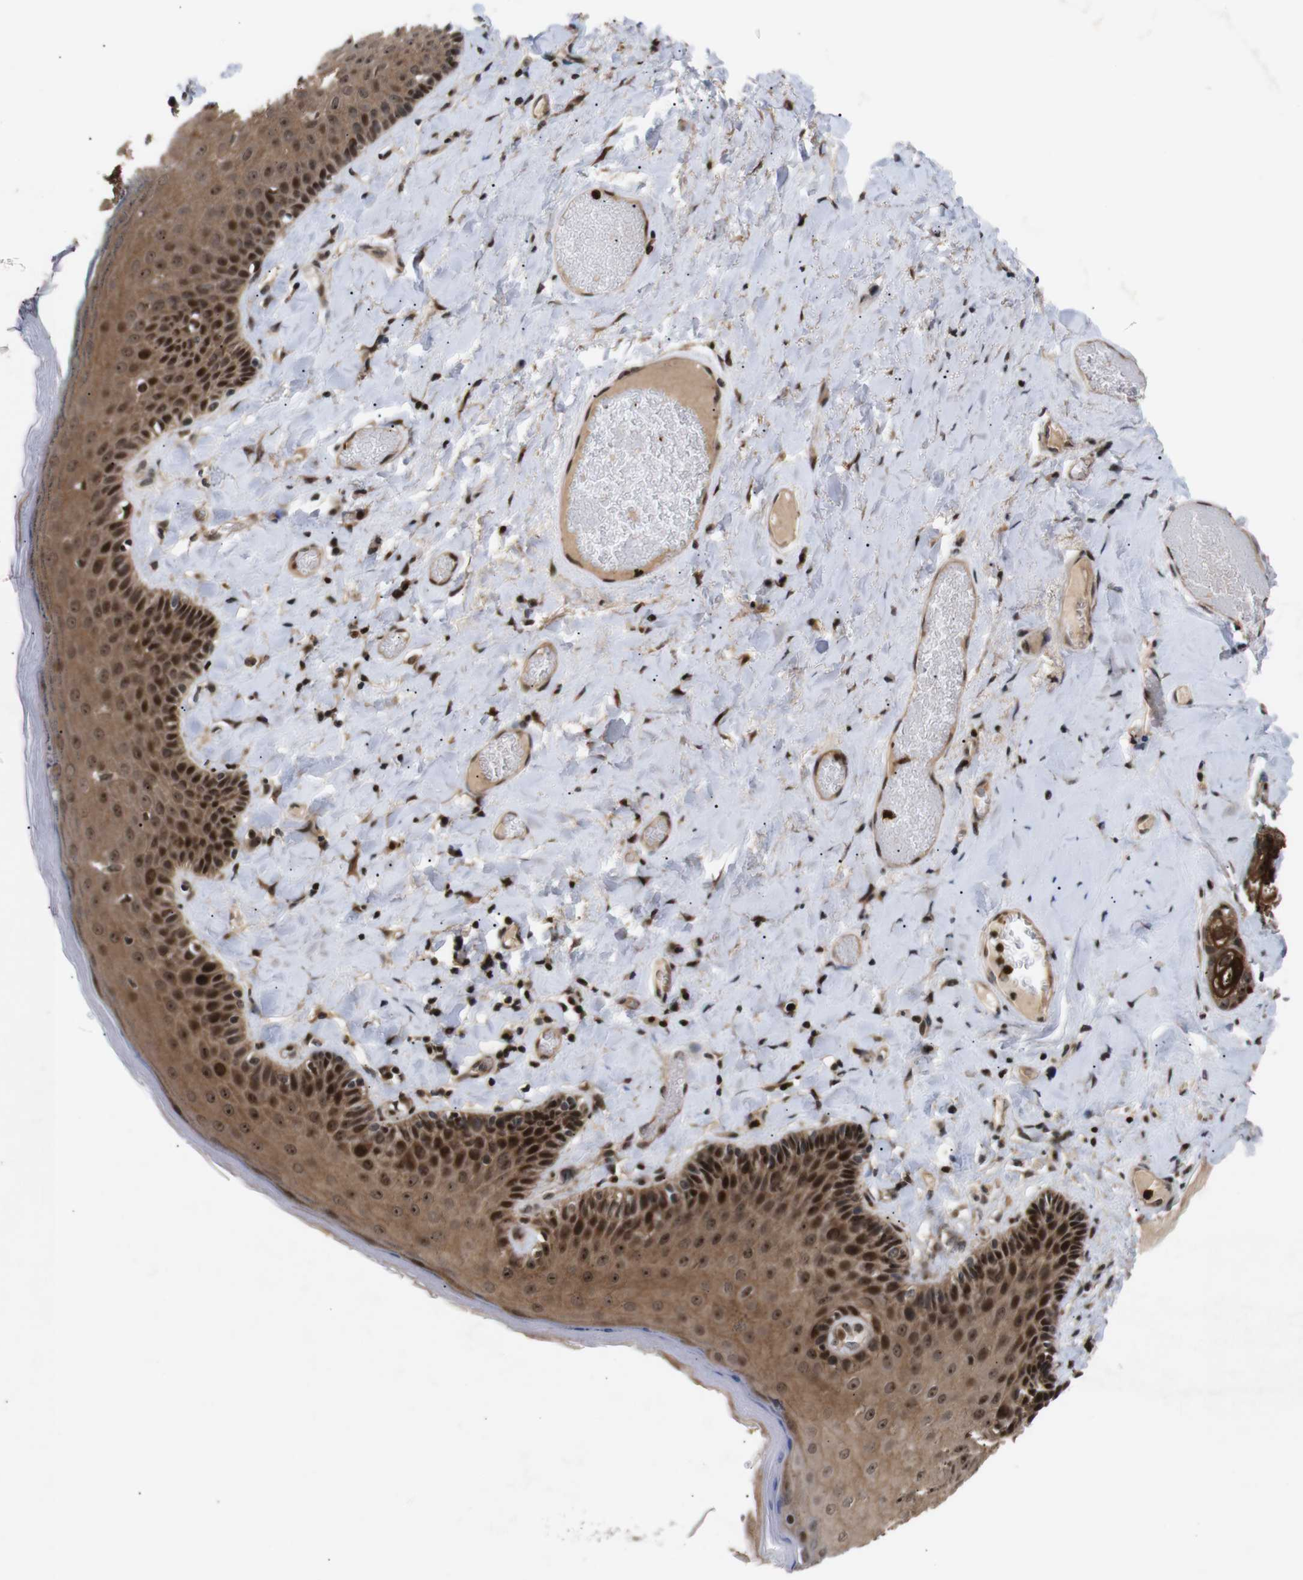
{"staining": {"intensity": "strong", "quantity": ">75%", "location": "cytoplasmic/membranous,nuclear"}, "tissue": "skin", "cell_type": "Epidermal cells", "image_type": "normal", "snomed": [{"axis": "morphology", "description": "Normal tissue, NOS"}, {"axis": "topography", "description": "Anal"}], "caption": "A micrograph showing strong cytoplasmic/membranous,nuclear positivity in approximately >75% of epidermal cells in benign skin, as visualized by brown immunohistochemical staining.", "gene": "KIF23", "patient": {"sex": "male", "age": 69}}